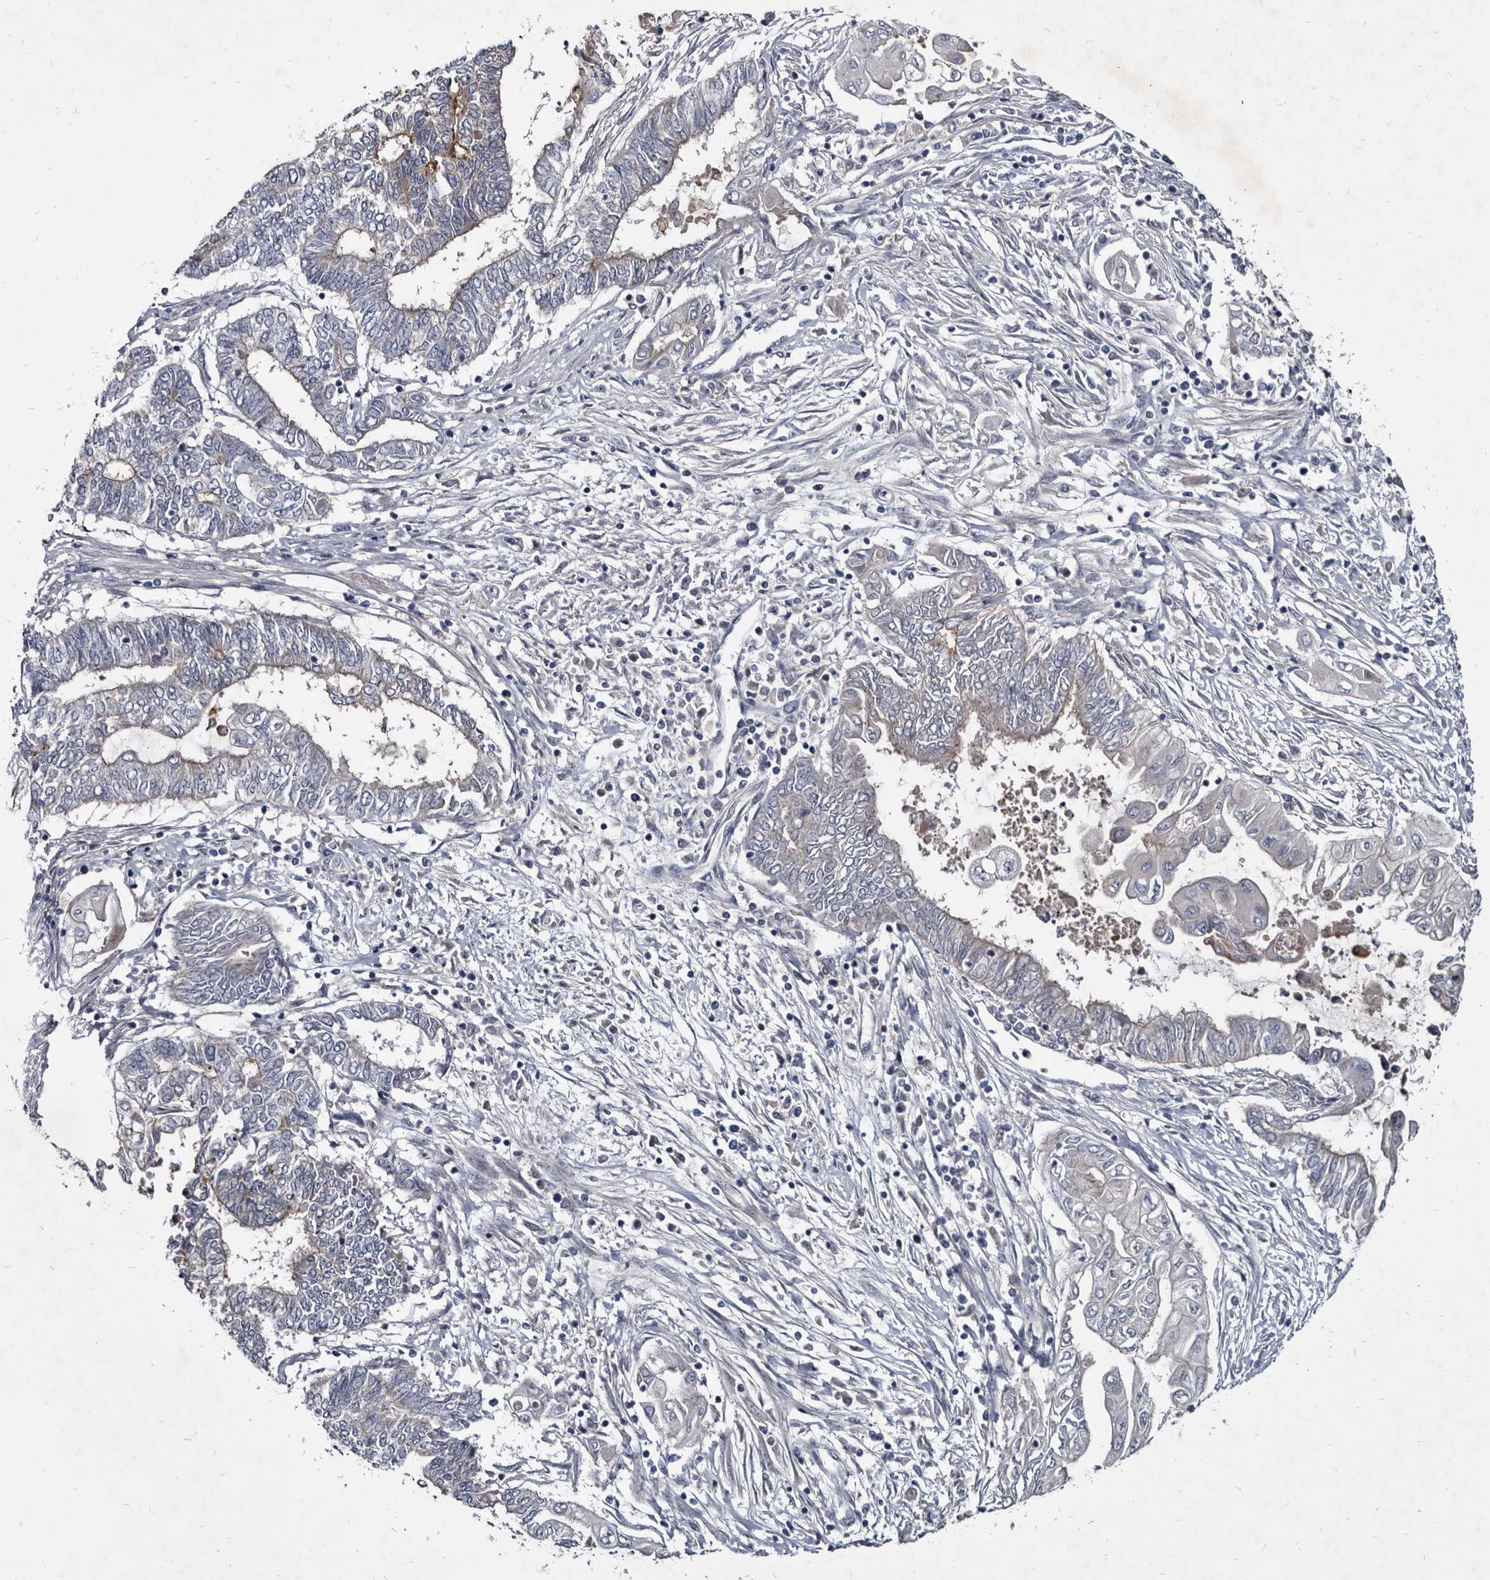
{"staining": {"intensity": "weak", "quantity": "<25%", "location": "cytoplasmic/membranous"}, "tissue": "endometrial cancer", "cell_type": "Tumor cells", "image_type": "cancer", "snomed": [{"axis": "morphology", "description": "Adenocarcinoma, NOS"}, {"axis": "topography", "description": "Uterus"}, {"axis": "topography", "description": "Endometrium"}], "caption": "Tumor cells show no significant positivity in endometrial adenocarcinoma. Brightfield microscopy of immunohistochemistry stained with DAB (brown) and hematoxylin (blue), captured at high magnification.", "gene": "PRSS8", "patient": {"sex": "female", "age": 70}}